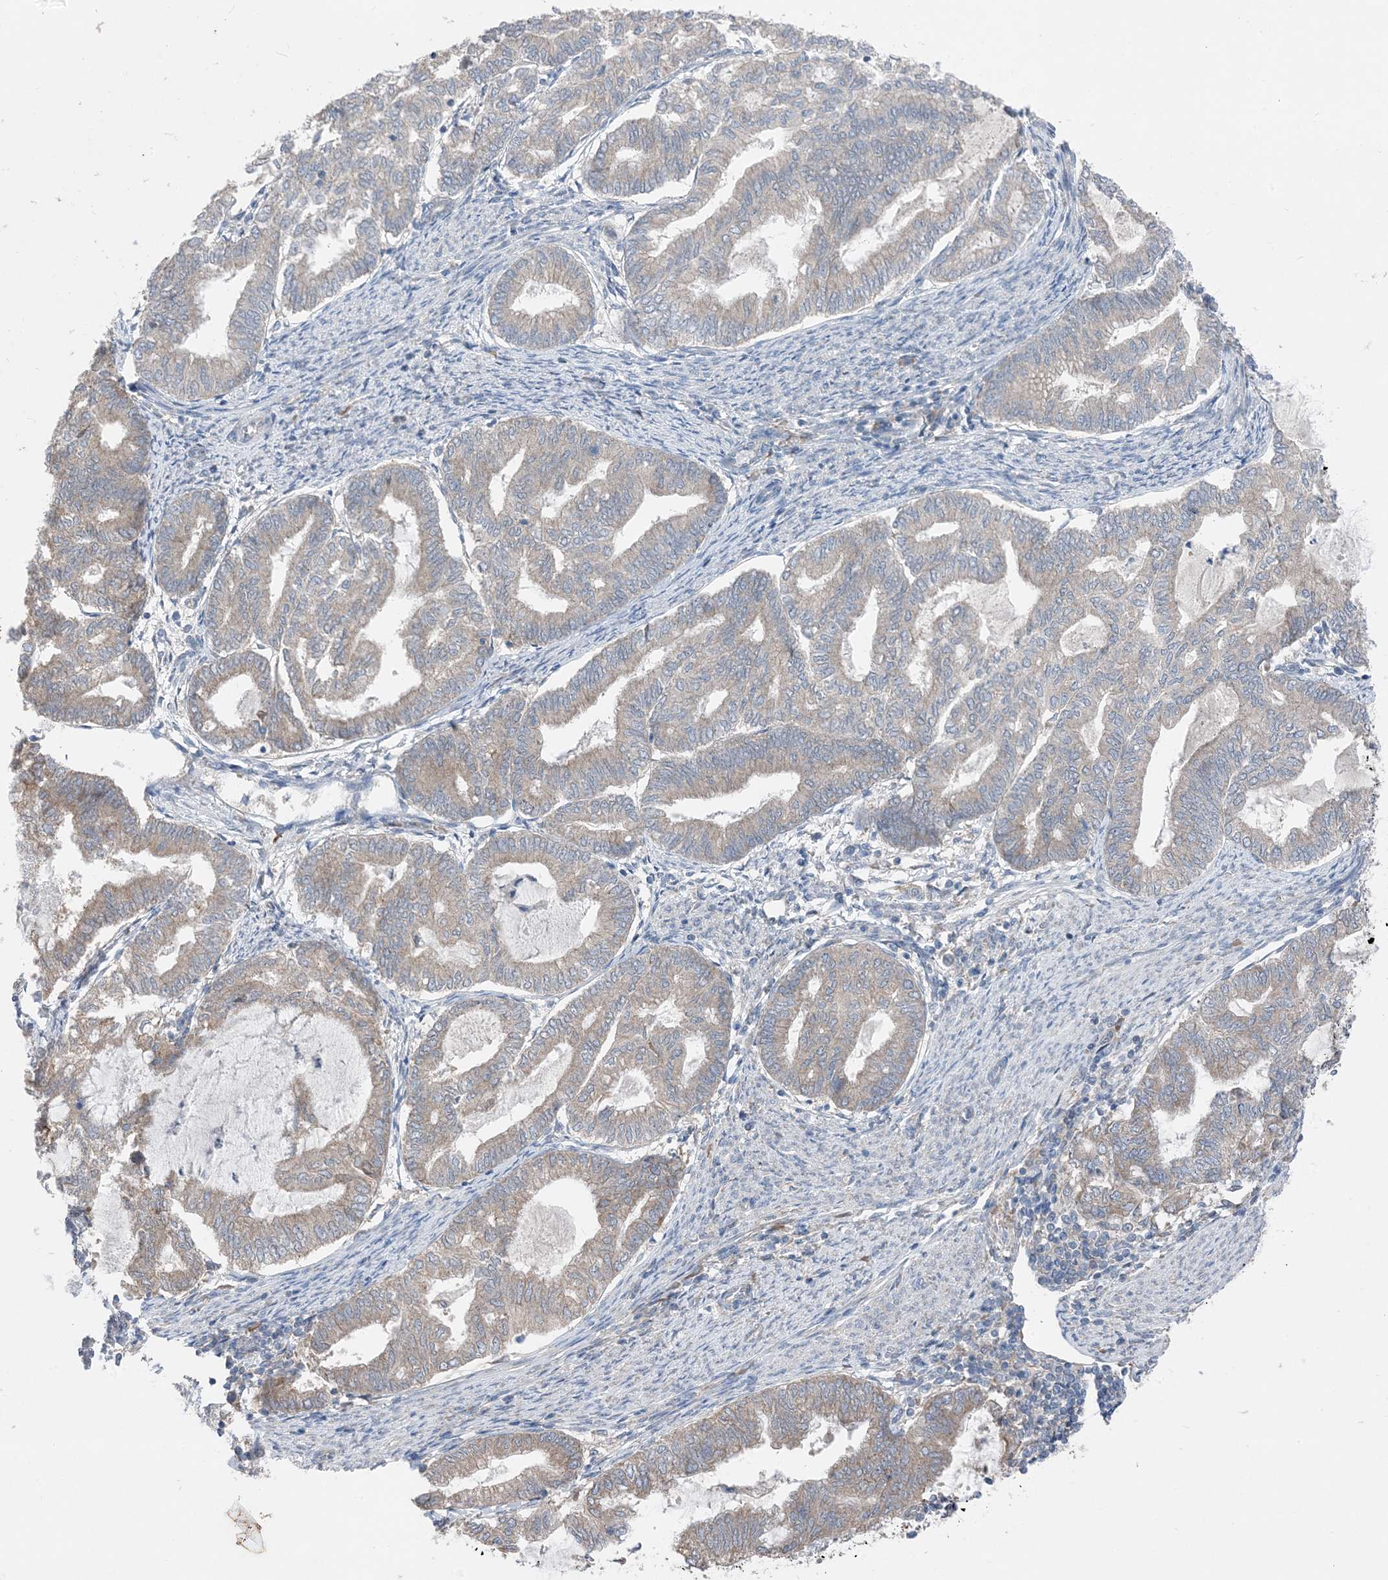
{"staining": {"intensity": "weak", "quantity": "25%-75%", "location": "cytoplasmic/membranous"}, "tissue": "endometrial cancer", "cell_type": "Tumor cells", "image_type": "cancer", "snomed": [{"axis": "morphology", "description": "Adenocarcinoma, NOS"}, {"axis": "topography", "description": "Endometrium"}], "caption": "Protein expression analysis of human endometrial adenocarcinoma reveals weak cytoplasmic/membranous expression in about 25%-75% of tumor cells.", "gene": "DHX30", "patient": {"sex": "female", "age": 79}}